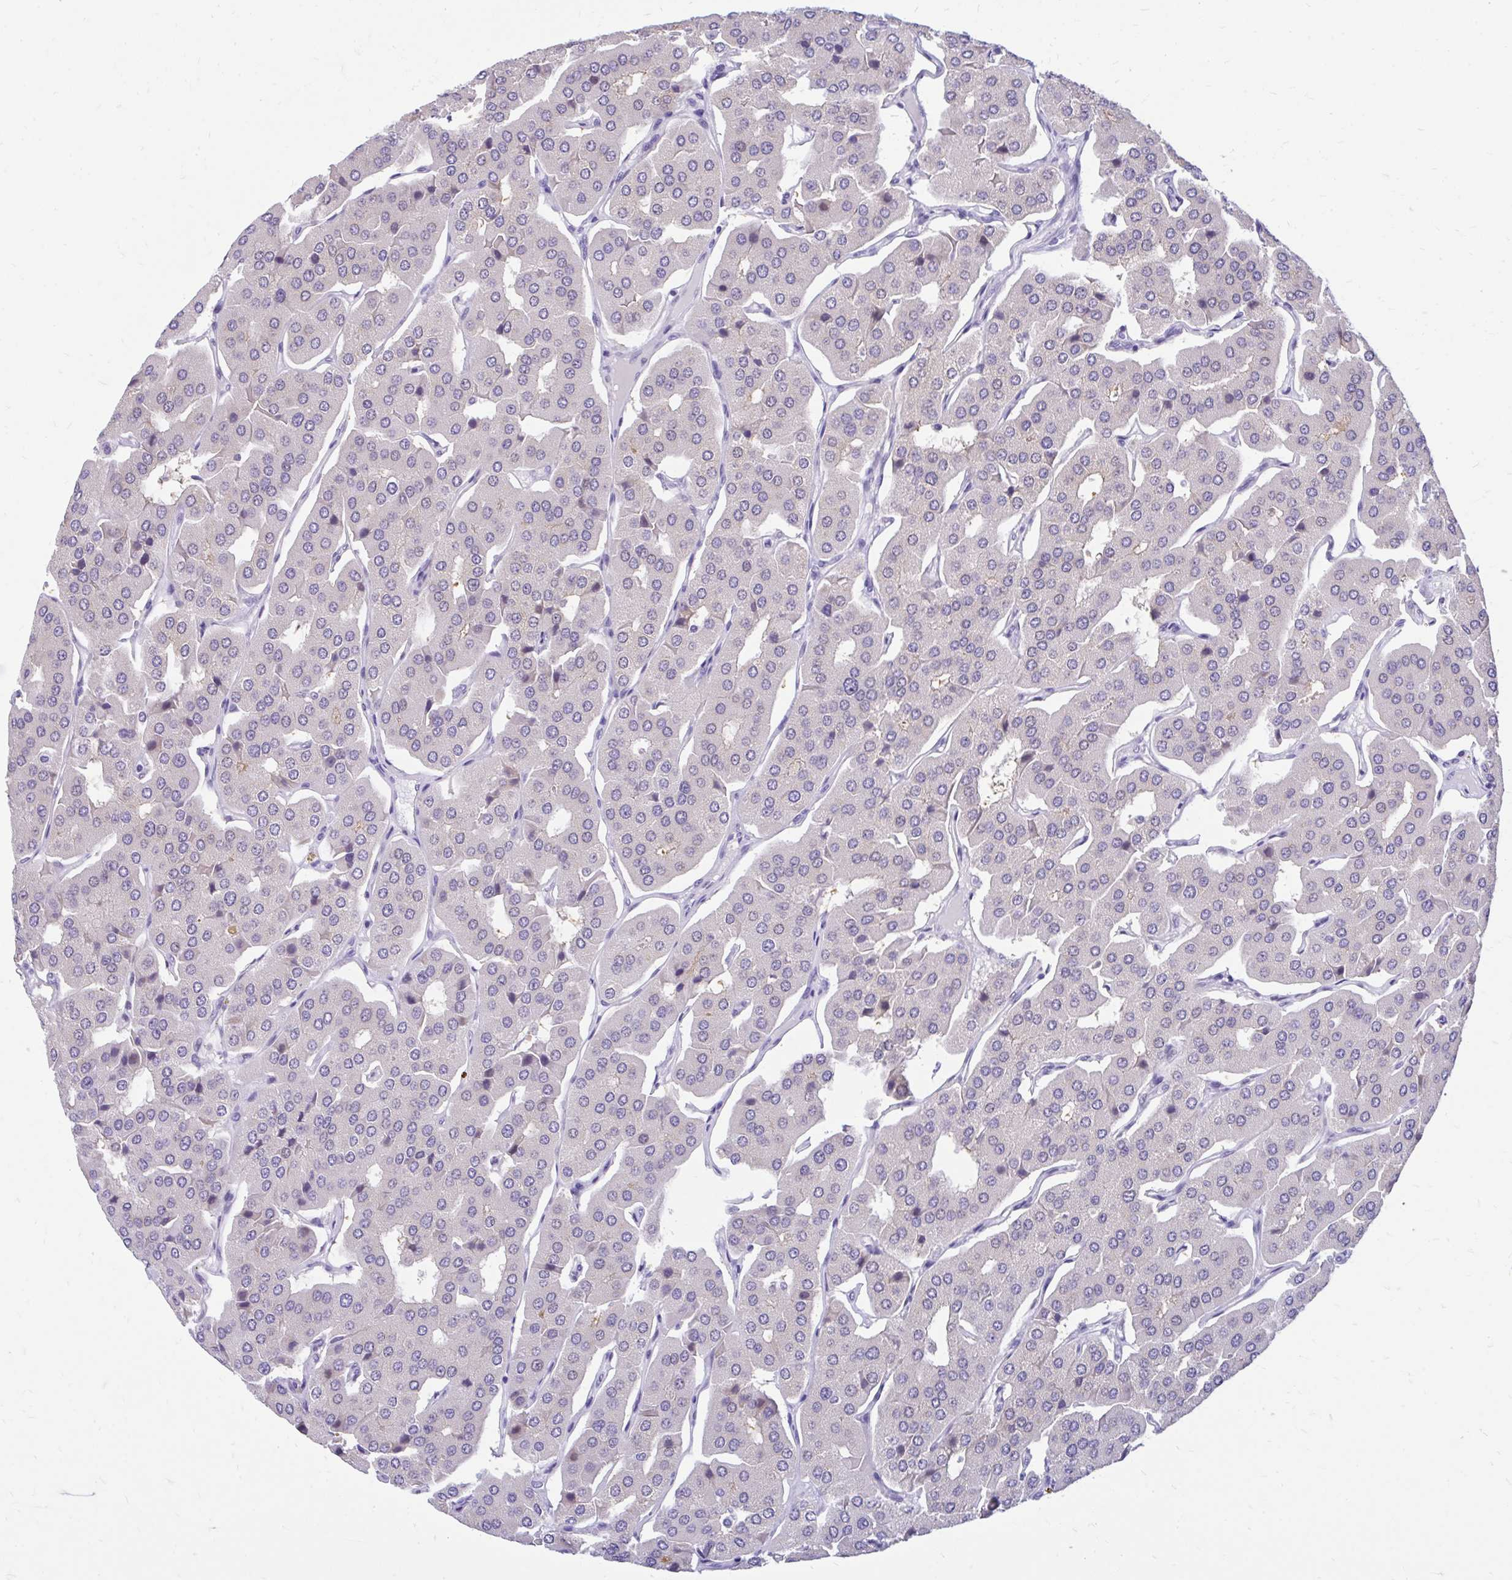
{"staining": {"intensity": "negative", "quantity": "none", "location": "none"}, "tissue": "parathyroid gland", "cell_type": "Glandular cells", "image_type": "normal", "snomed": [{"axis": "morphology", "description": "Normal tissue, NOS"}, {"axis": "morphology", "description": "Adenoma, NOS"}, {"axis": "topography", "description": "Parathyroid gland"}], "caption": "Immunohistochemistry (IHC) of normal parathyroid gland shows no positivity in glandular cells.", "gene": "GLB1L2", "patient": {"sex": "female", "age": 86}}